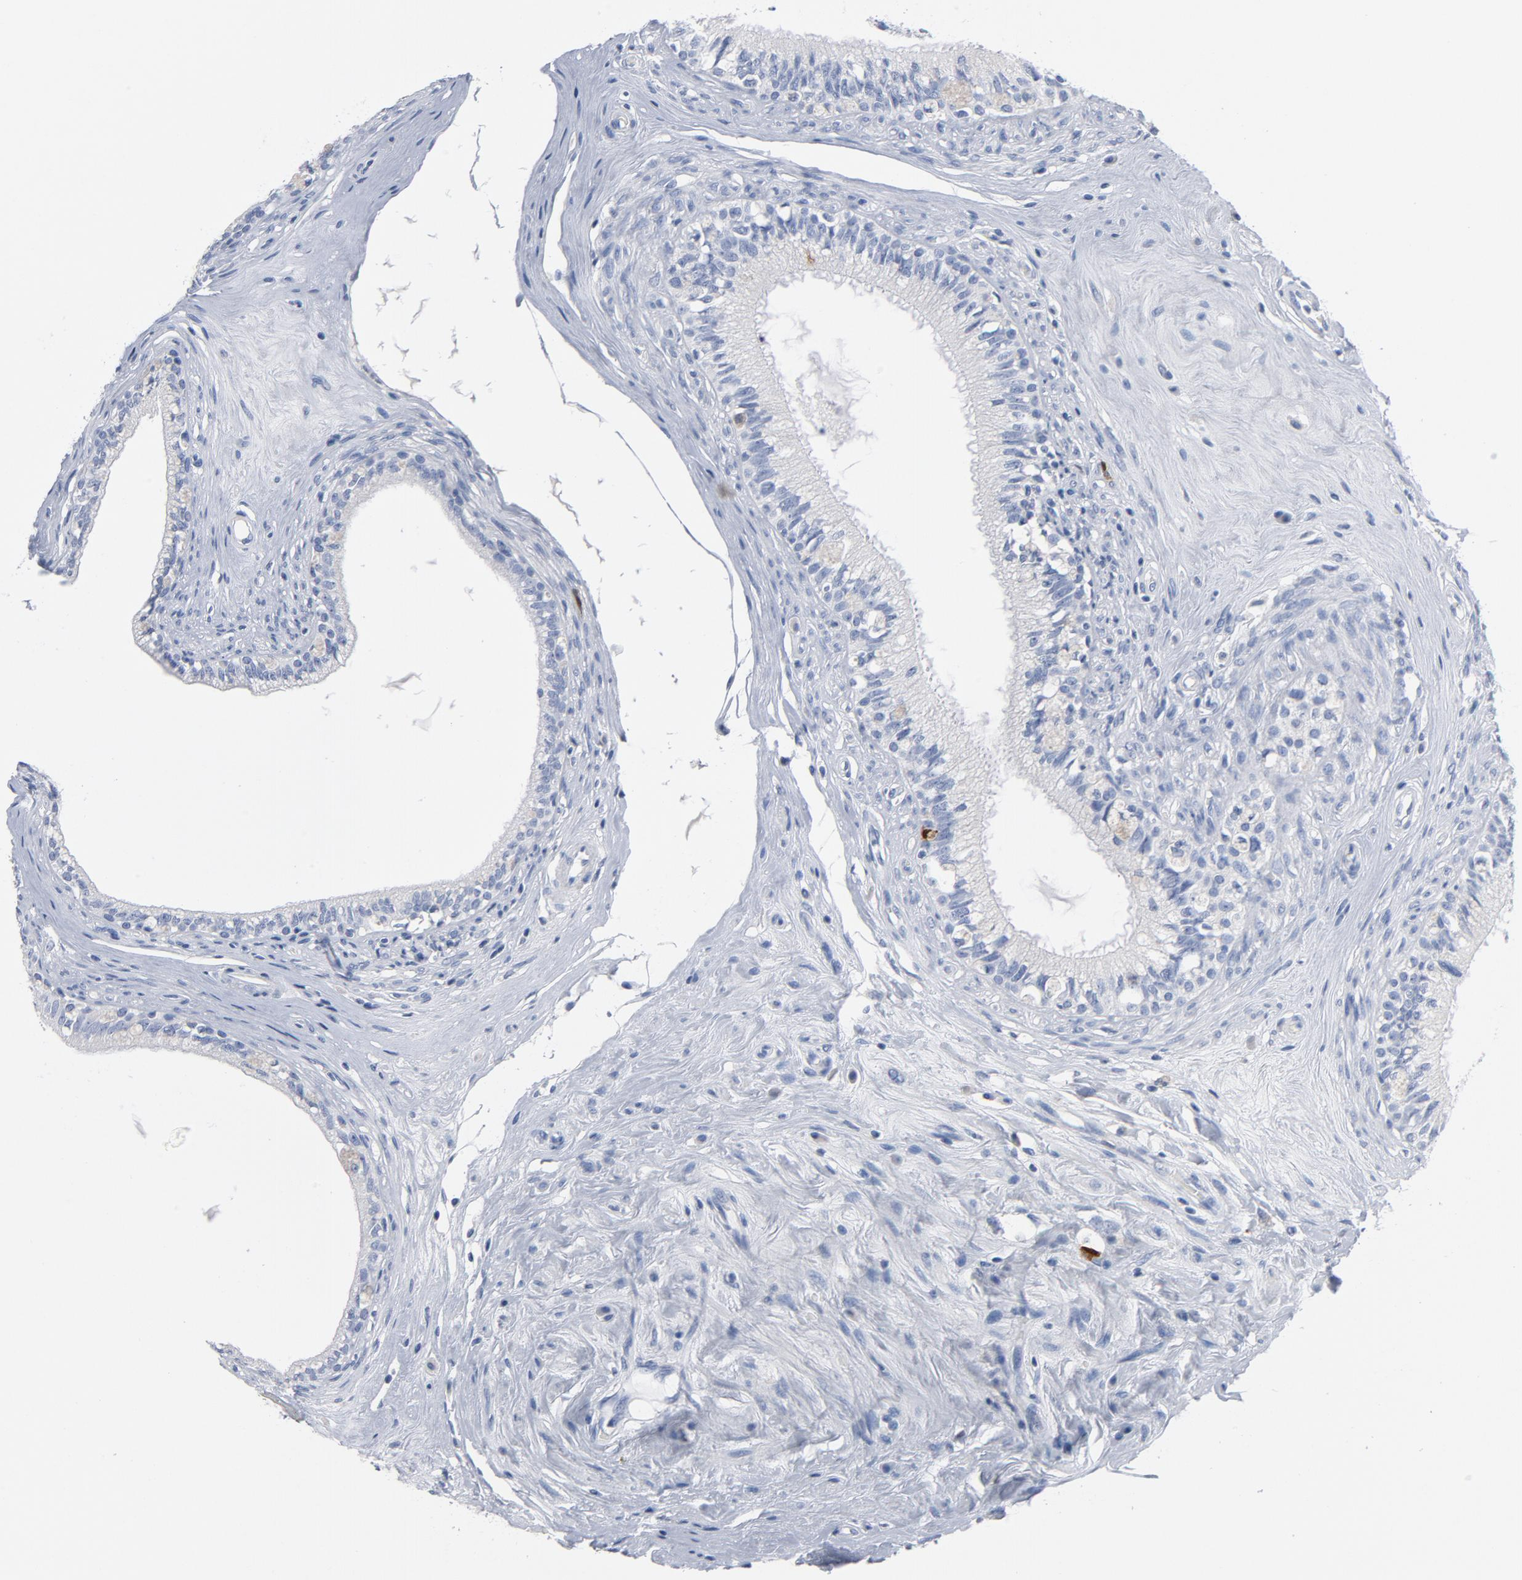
{"staining": {"intensity": "strong", "quantity": "<25%", "location": "nuclear"}, "tissue": "epididymis", "cell_type": "Glandular cells", "image_type": "normal", "snomed": [{"axis": "morphology", "description": "Normal tissue, NOS"}, {"axis": "morphology", "description": "Inflammation, NOS"}, {"axis": "topography", "description": "Epididymis"}], "caption": "This micrograph displays benign epididymis stained with IHC to label a protein in brown. The nuclear of glandular cells show strong positivity for the protein. Nuclei are counter-stained blue.", "gene": "CDC20", "patient": {"sex": "male", "age": 84}}